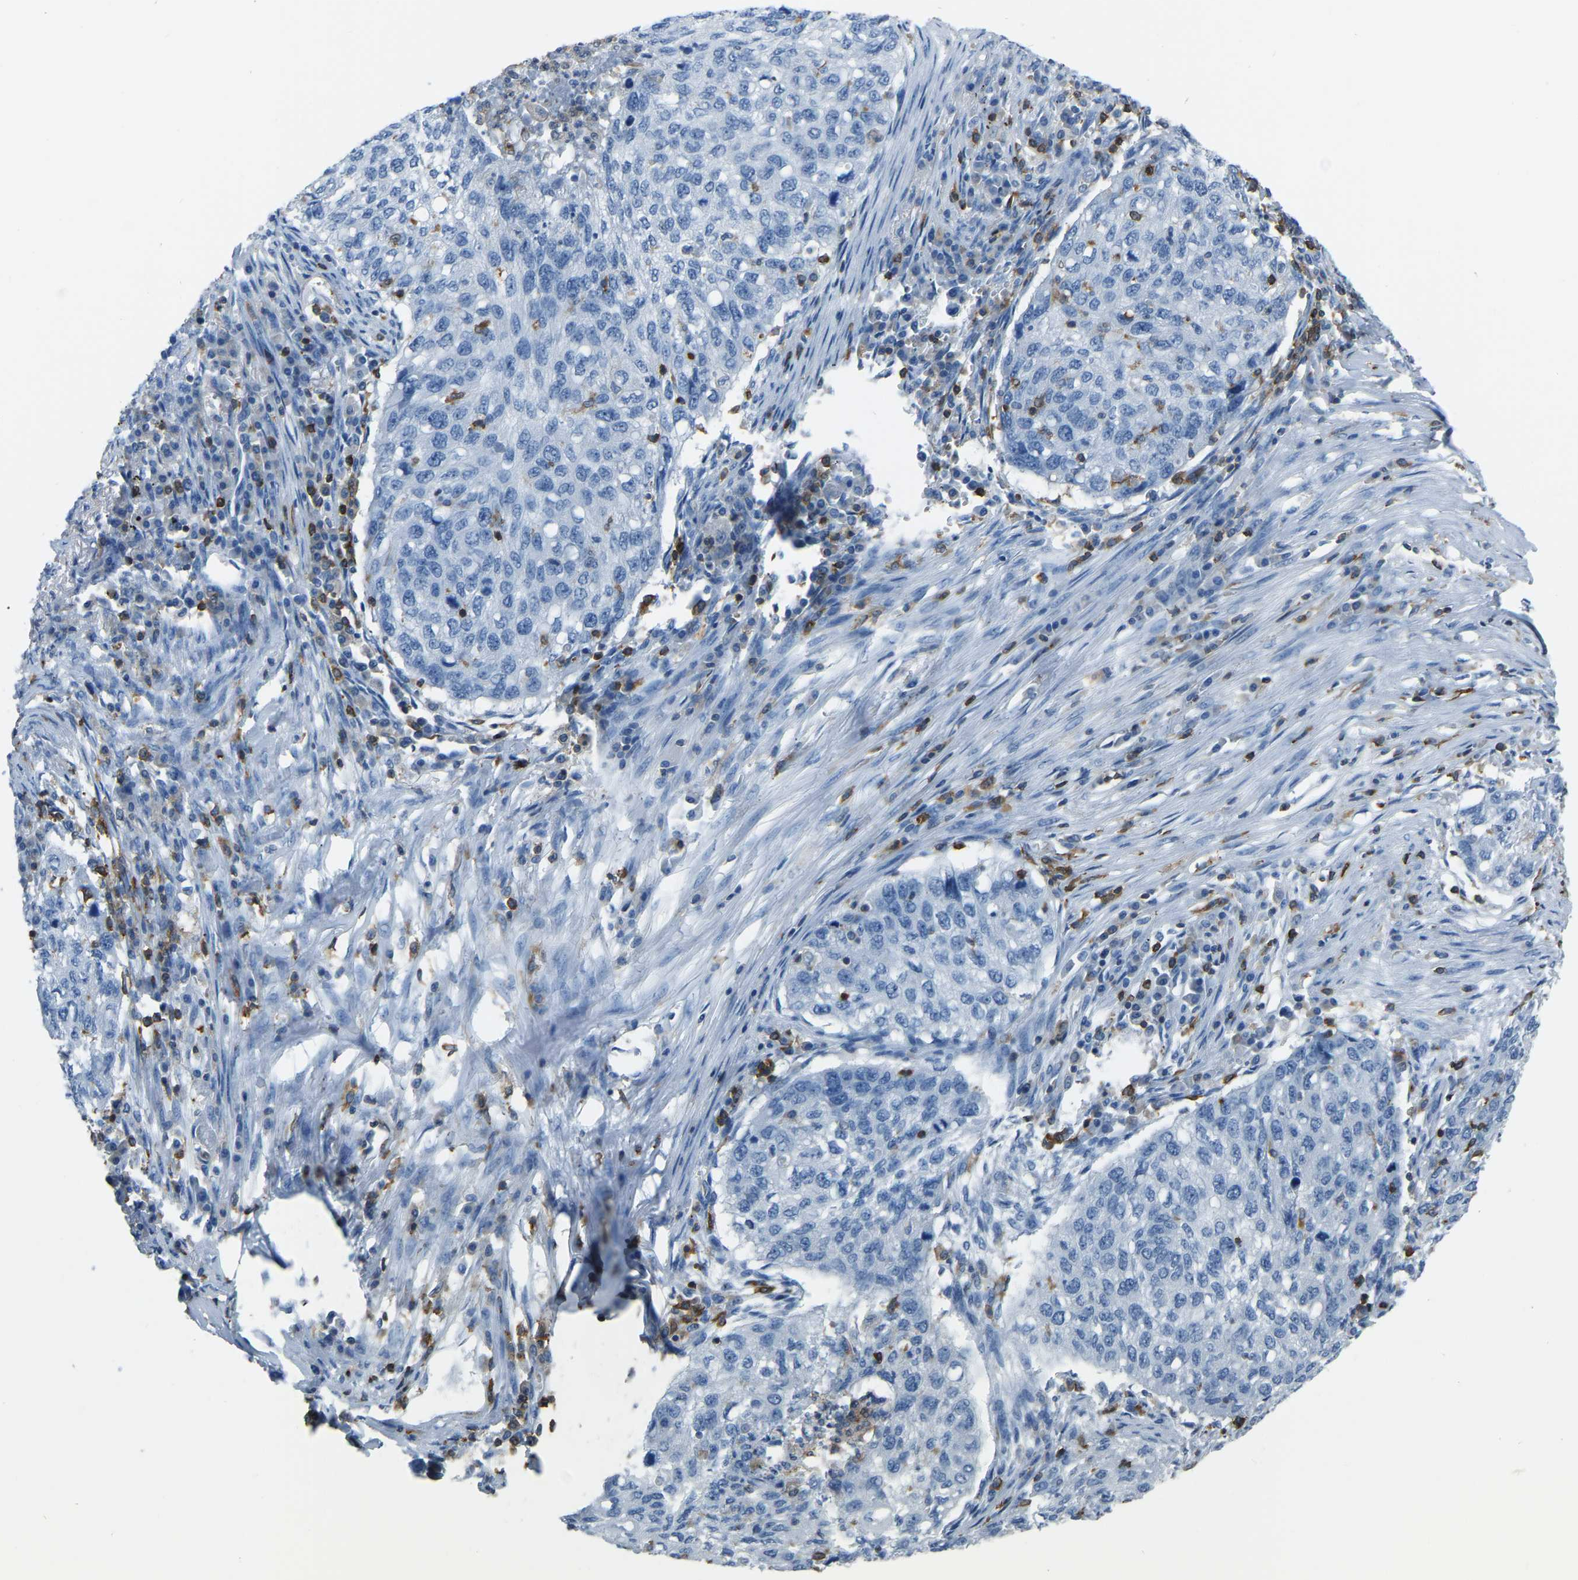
{"staining": {"intensity": "negative", "quantity": "none", "location": "none"}, "tissue": "lung cancer", "cell_type": "Tumor cells", "image_type": "cancer", "snomed": [{"axis": "morphology", "description": "Squamous cell carcinoma, NOS"}, {"axis": "topography", "description": "Lung"}], "caption": "This is a image of immunohistochemistry staining of lung cancer, which shows no expression in tumor cells.", "gene": "ARHGAP45", "patient": {"sex": "female", "age": 63}}